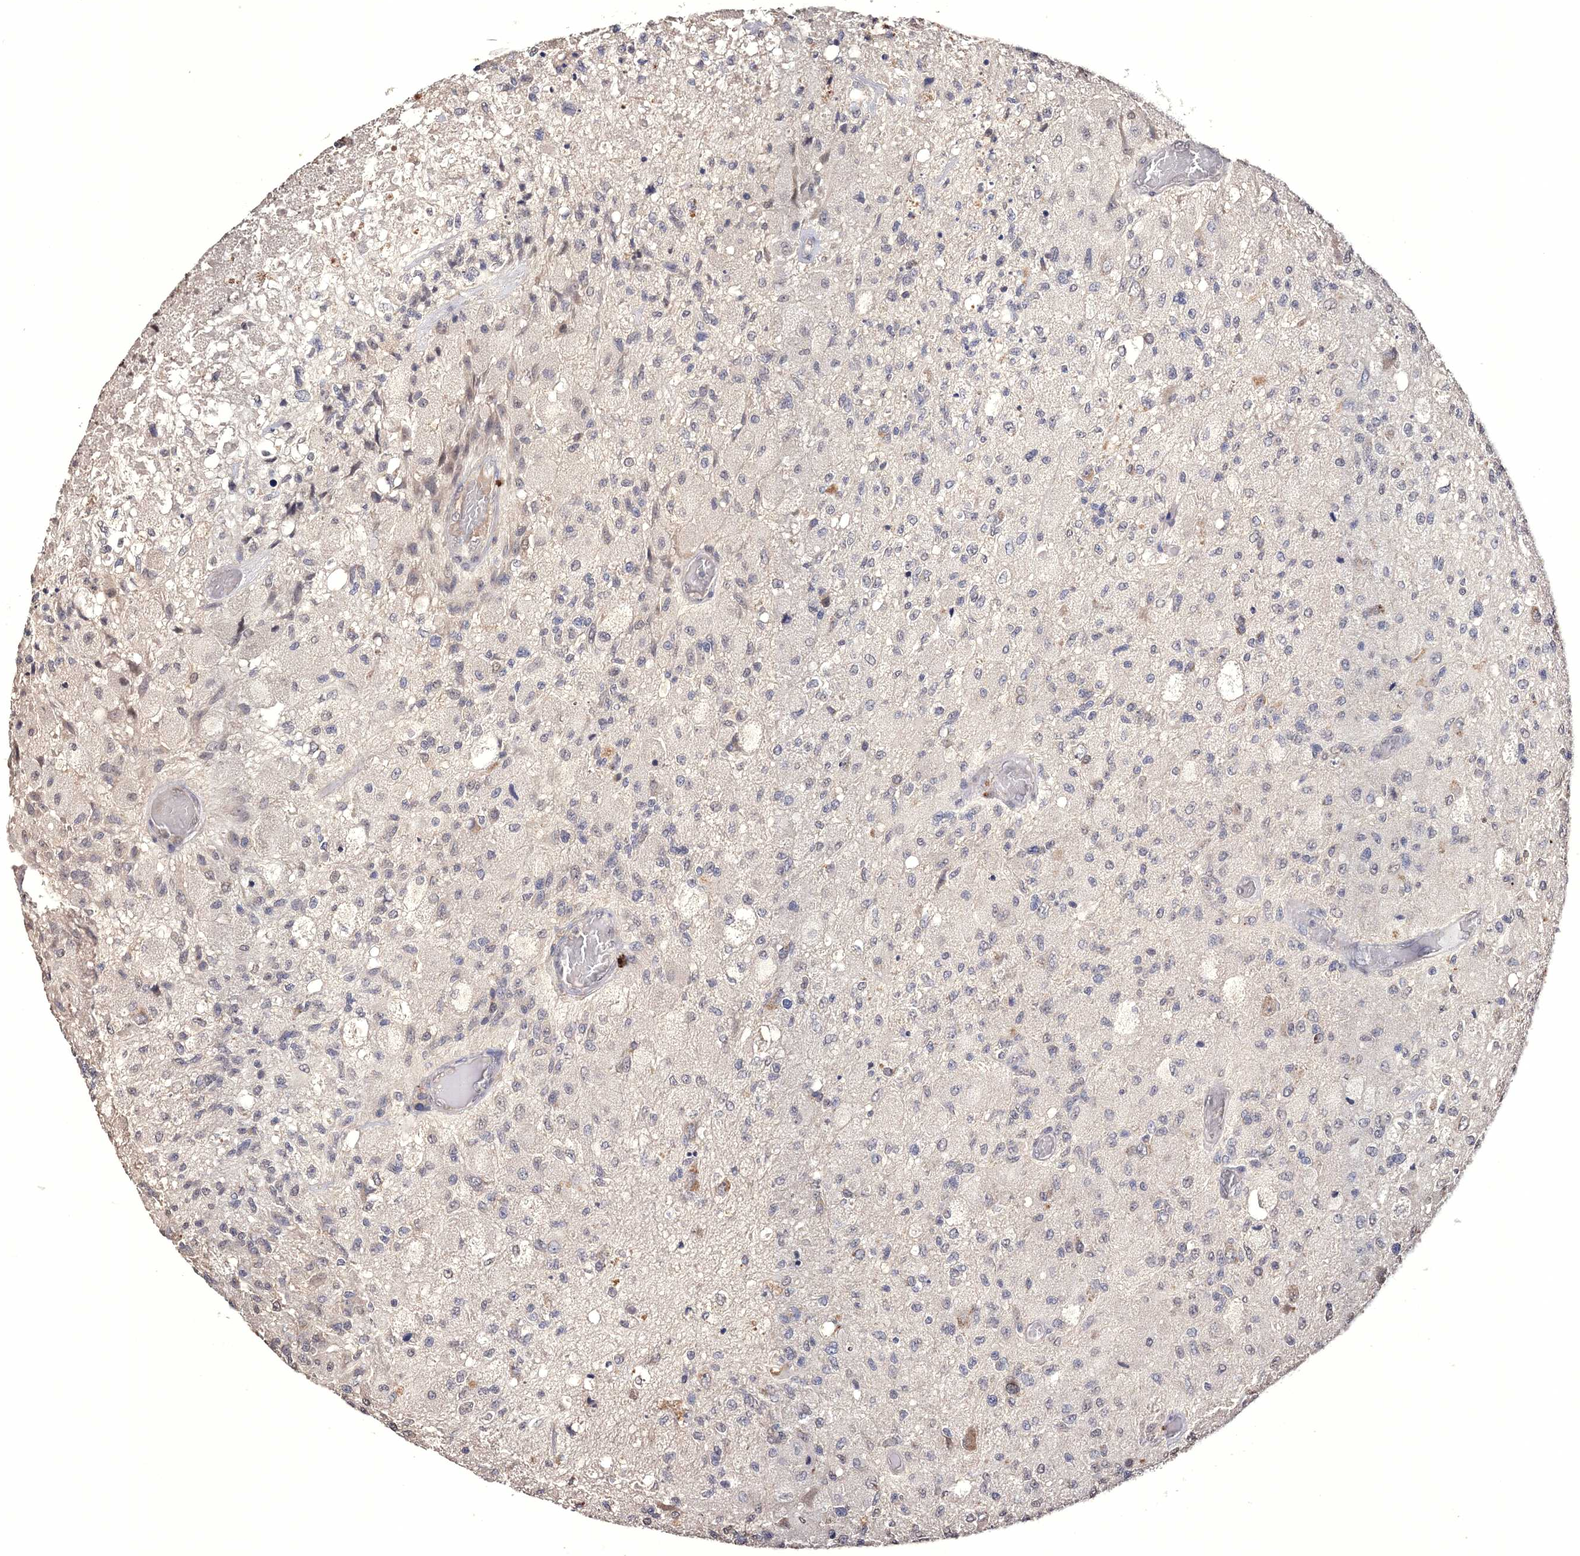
{"staining": {"intensity": "weak", "quantity": "<25%", "location": "nuclear"}, "tissue": "glioma", "cell_type": "Tumor cells", "image_type": "cancer", "snomed": [{"axis": "morphology", "description": "Normal tissue, NOS"}, {"axis": "morphology", "description": "Glioma, malignant, High grade"}, {"axis": "topography", "description": "Cerebral cortex"}], "caption": "The image reveals no significant staining in tumor cells of malignant glioma (high-grade).", "gene": "GPN1", "patient": {"sex": "male", "age": 77}}